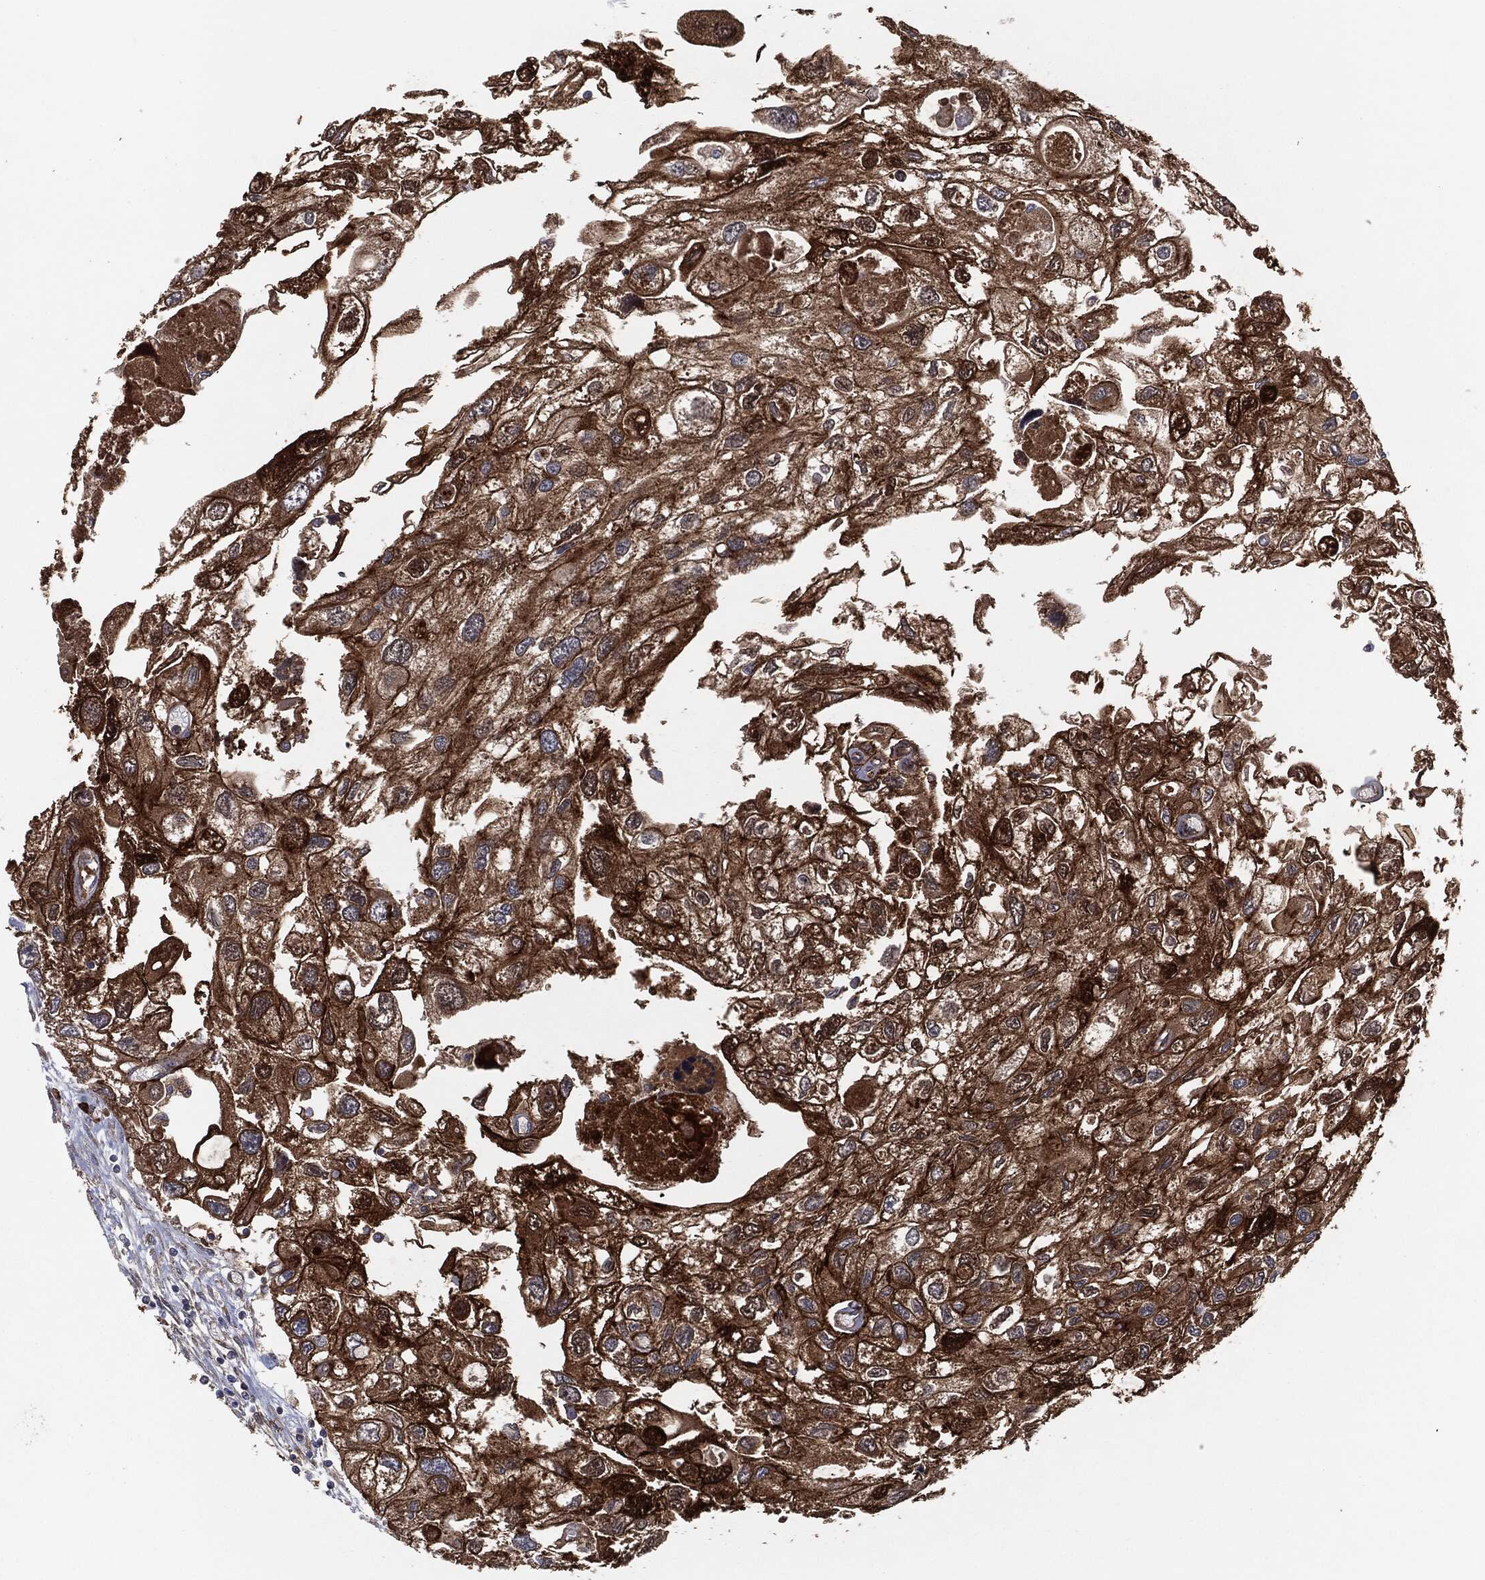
{"staining": {"intensity": "strong", "quantity": "25%-75%", "location": "cytoplasmic/membranous"}, "tissue": "urothelial cancer", "cell_type": "Tumor cells", "image_type": "cancer", "snomed": [{"axis": "morphology", "description": "Urothelial carcinoma, High grade"}, {"axis": "topography", "description": "Urinary bladder"}], "caption": "Immunohistochemical staining of human urothelial cancer reveals high levels of strong cytoplasmic/membranous protein staining in about 25%-75% of tumor cells.", "gene": "CTNNA1", "patient": {"sex": "male", "age": 59}}